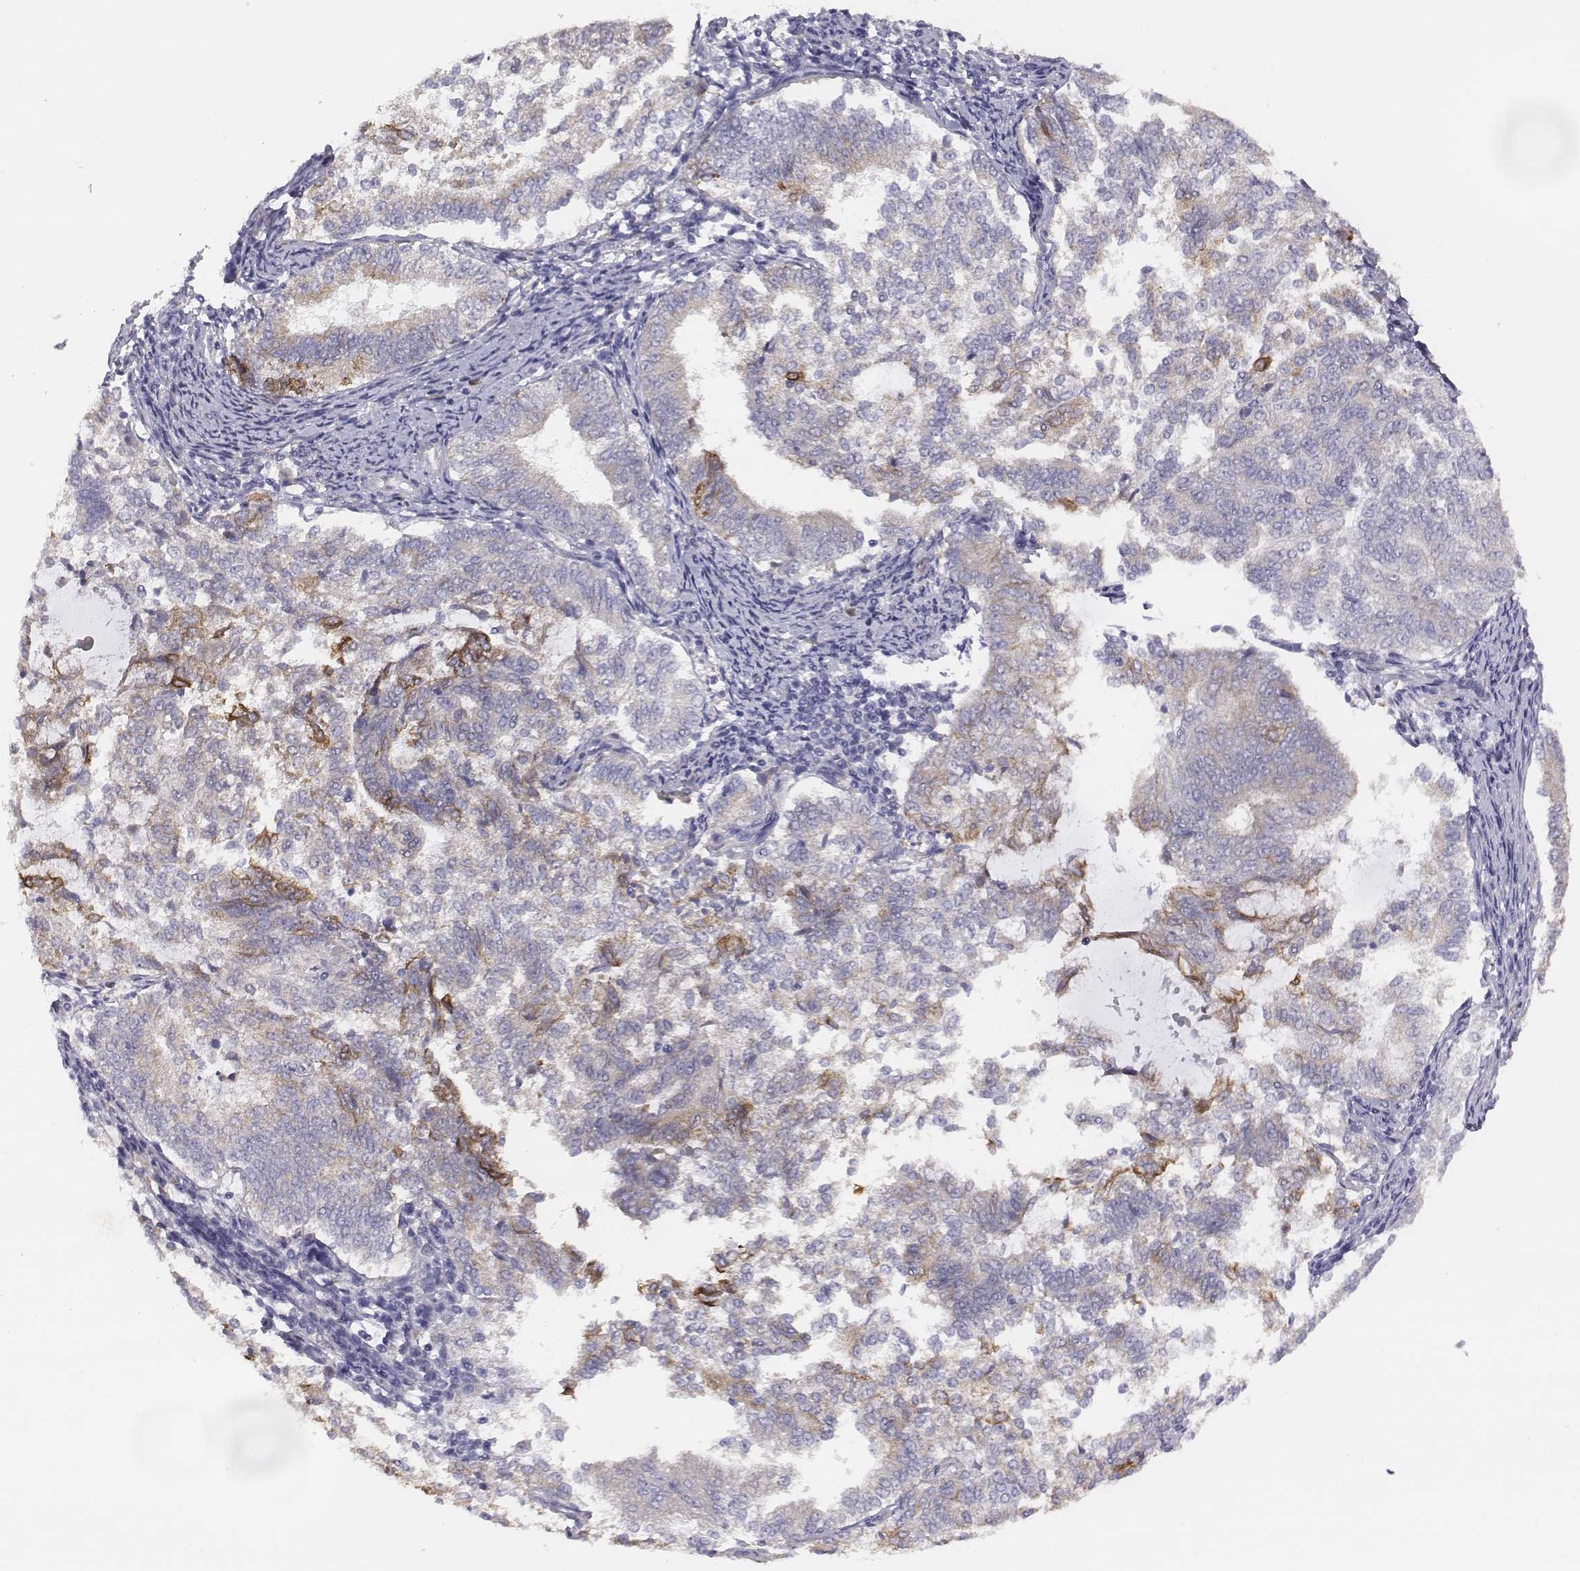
{"staining": {"intensity": "moderate", "quantity": "<25%", "location": "cytoplasmic/membranous"}, "tissue": "endometrial cancer", "cell_type": "Tumor cells", "image_type": "cancer", "snomed": [{"axis": "morphology", "description": "Adenocarcinoma, NOS"}, {"axis": "topography", "description": "Endometrium"}], "caption": "IHC image of human endometrial cancer stained for a protein (brown), which demonstrates low levels of moderate cytoplasmic/membranous expression in approximately <25% of tumor cells.", "gene": "CHST14", "patient": {"sex": "female", "age": 65}}